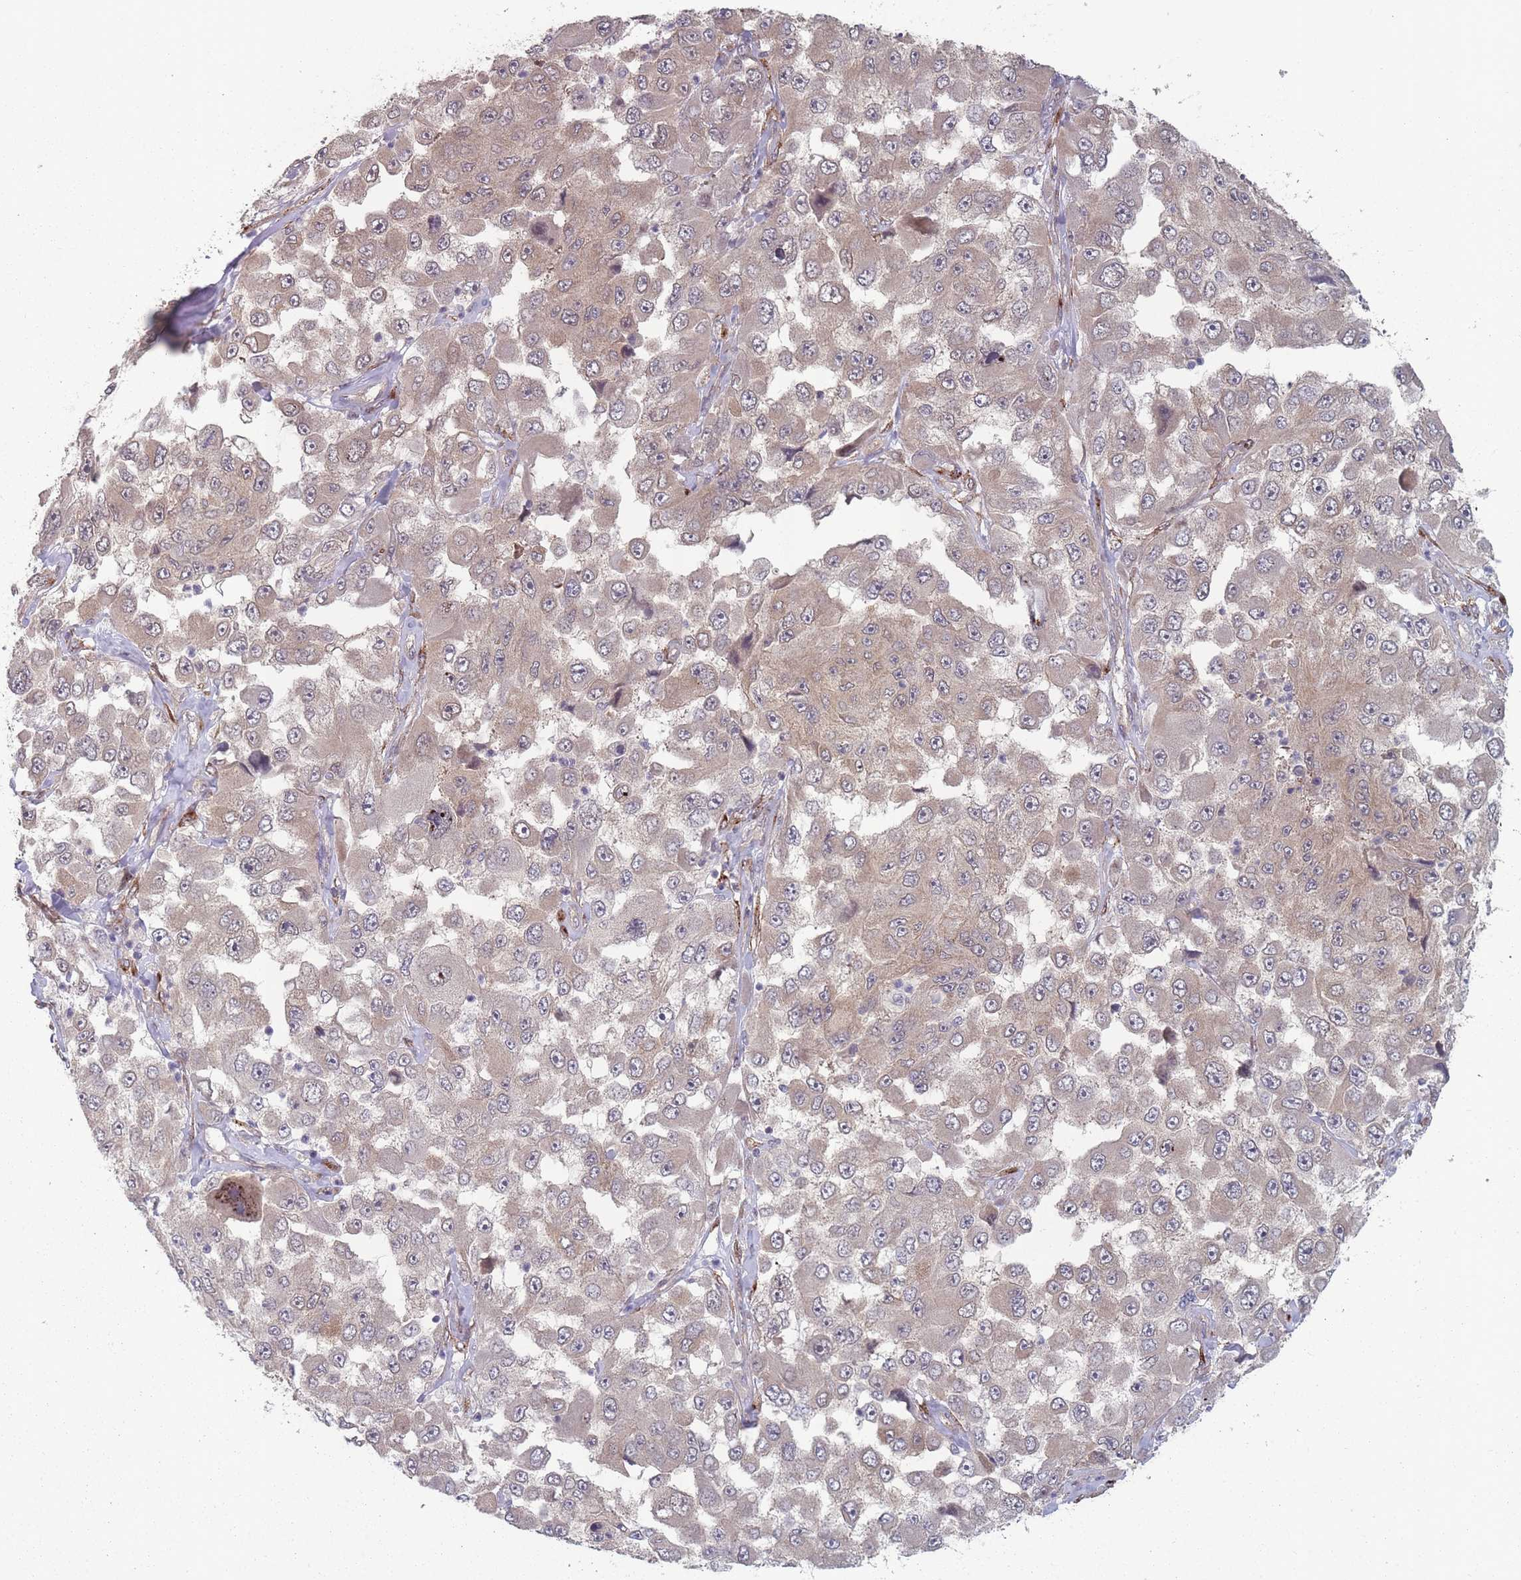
{"staining": {"intensity": "weak", "quantity": "25%-75%", "location": "cytoplasmic/membranous"}, "tissue": "melanoma", "cell_type": "Tumor cells", "image_type": "cancer", "snomed": [{"axis": "morphology", "description": "Malignant melanoma, Metastatic site"}, {"axis": "topography", "description": "Lymph node"}], "caption": "This is an image of immunohistochemistry staining of melanoma, which shows weak expression in the cytoplasmic/membranous of tumor cells.", "gene": "CNTRL", "patient": {"sex": "male", "age": 62}}